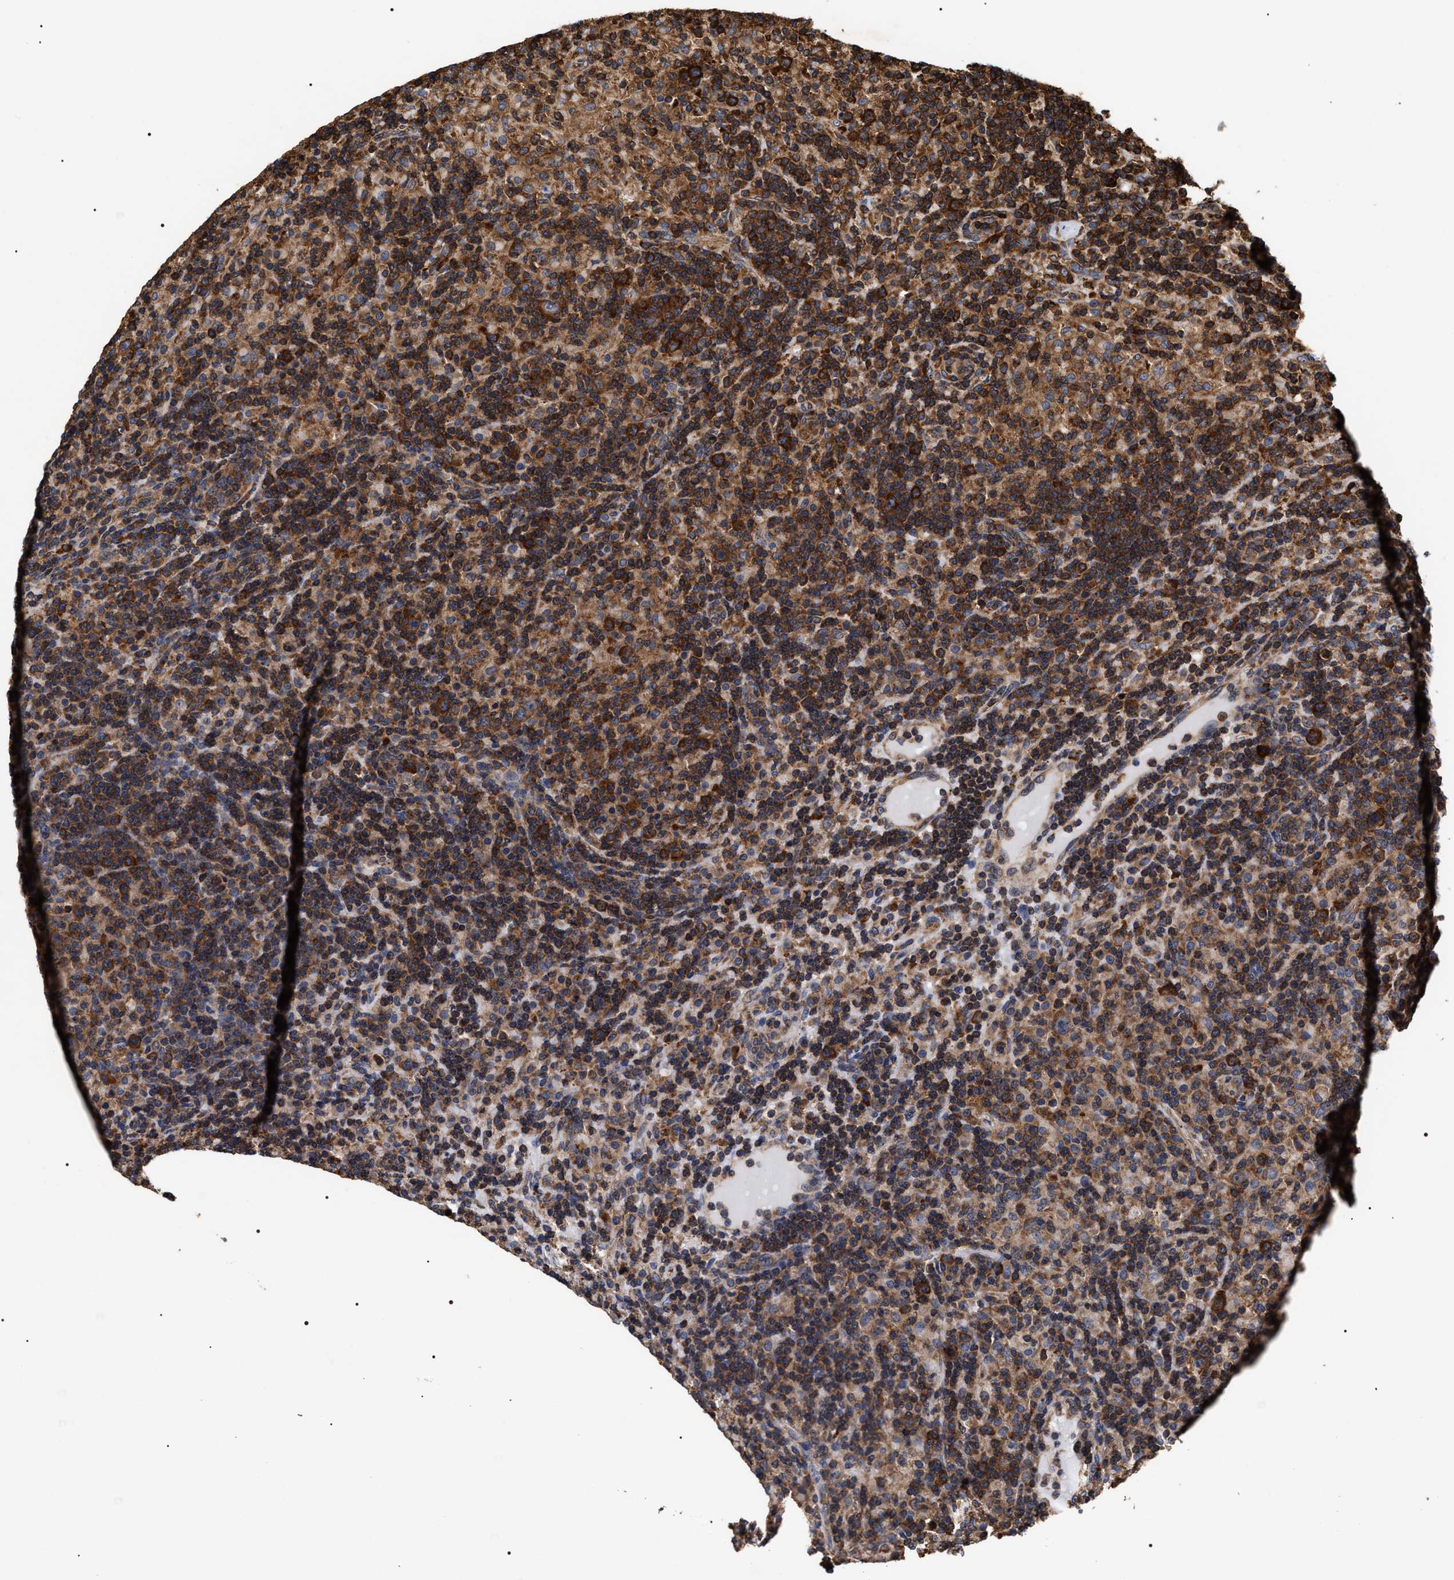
{"staining": {"intensity": "strong", "quantity": ">75%", "location": "cytoplasmic/membranous"}, "tissue": "lymphoma", "cell_type": "Tumor cells", "image_type": "cancer", "snomed": [{"axis": "morphology", "description": "Hodgkin's disease, NOS"}, {"axis": "topography", "description": "Lymph node"}], "caption": "A brown stain labels strong cytoplasmic/membranous expression of a protein in human Hodgkin's disease tumor cells.", "gene": "SERBP1", "patient": {"sex": "male", "age": 70}}